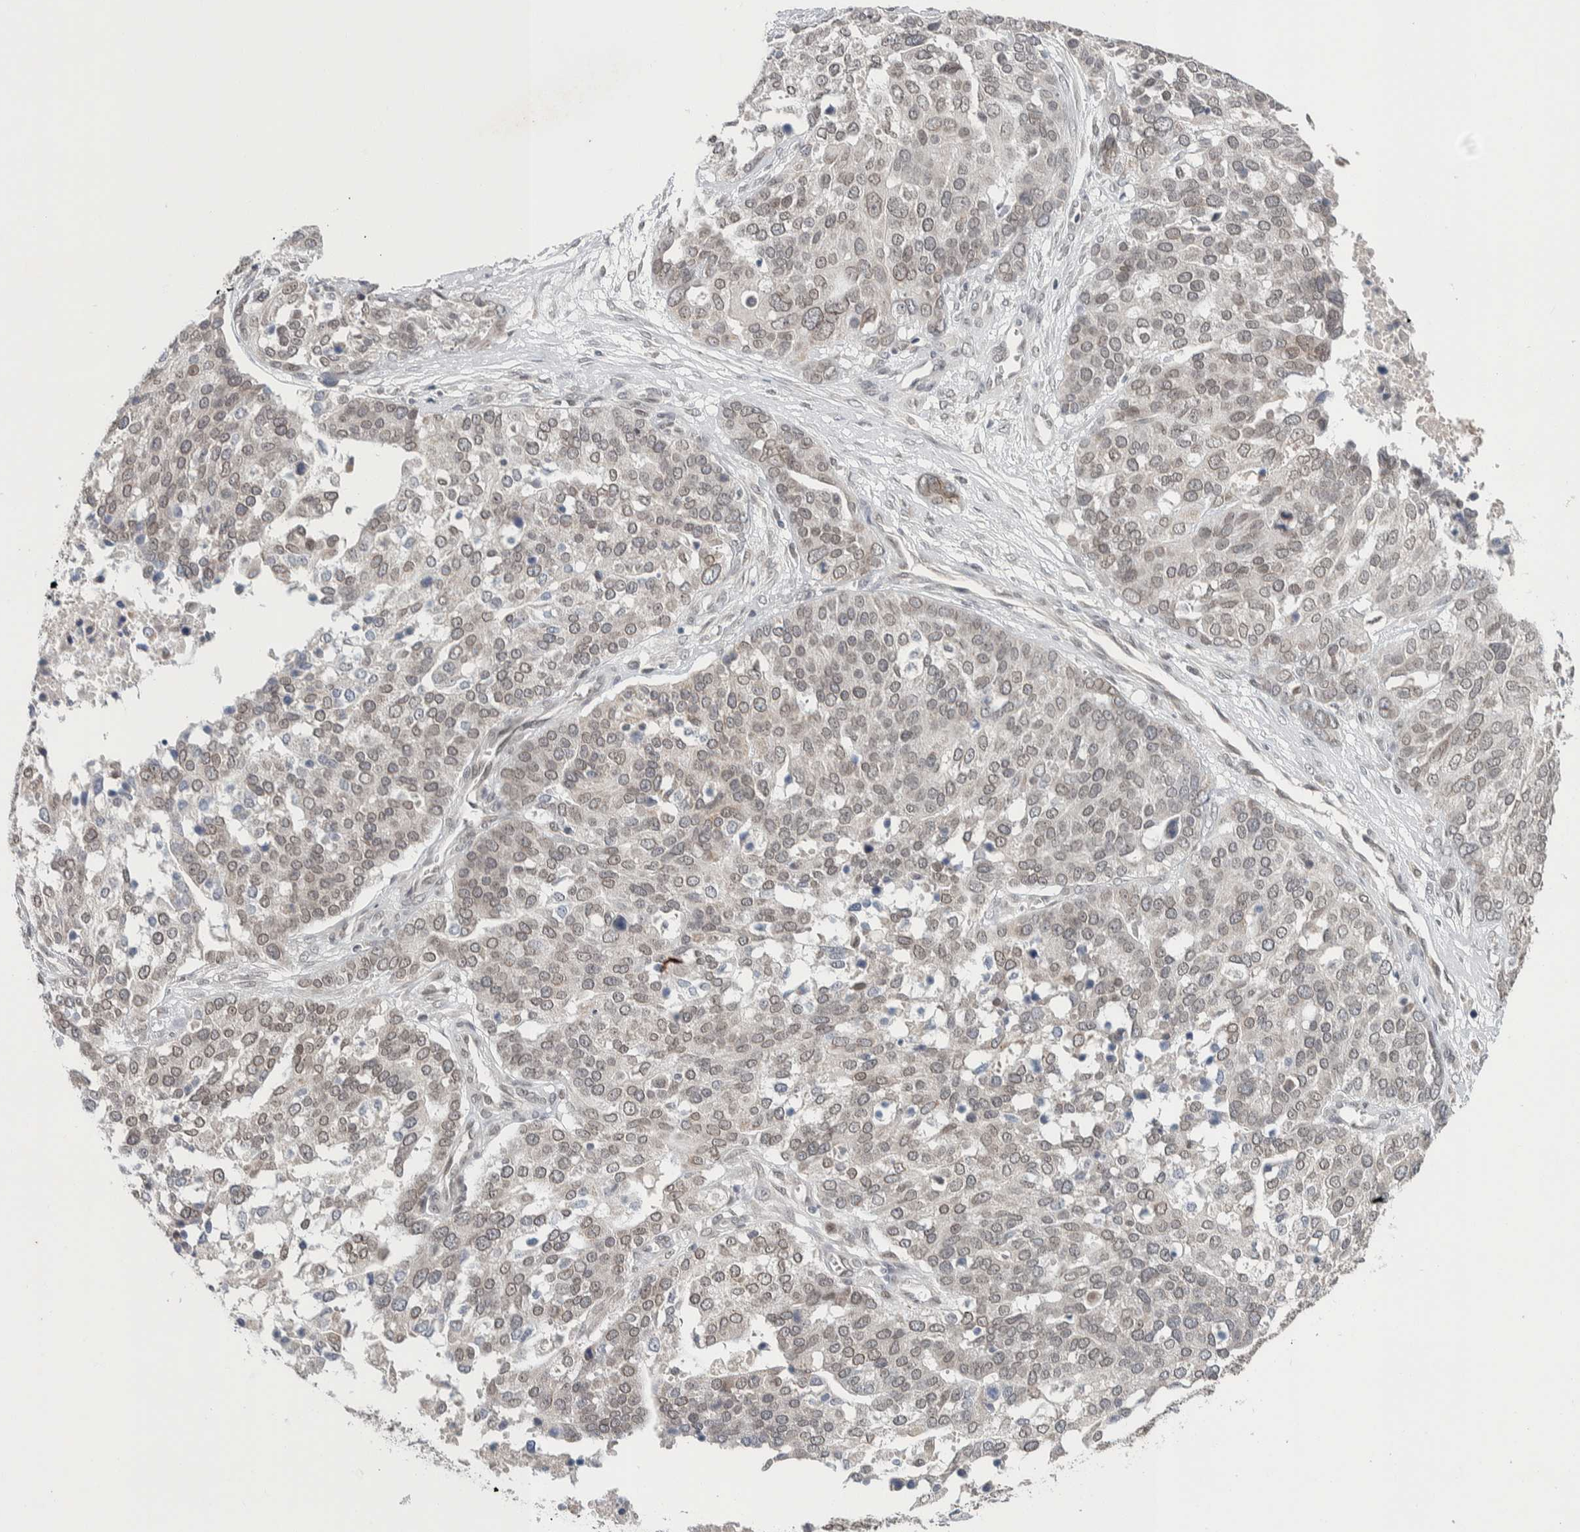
{"staining": {"intensity": "weak", "quantity": ">75%", "location": "cytoplasmic/membranous,nuclear"}, "tissue": "ovarian cancer", "cell_type": "Tumor cells", "image_type": "cancer", "snomed": [{"axis": "morphology", "description": "Cystadenocarcinoma, serous, NOS"}, {"axis": "topography", "description": "Ovary"}], "caption": "Protein expression analysis of ovarian serous cystadenocarcinoma shows weak cytoplasmic/membranous and nuclear expression in approximately >75% of tumor cells.", "gene": "CRAT", "patient": {"sex": "female", "age": 44}}